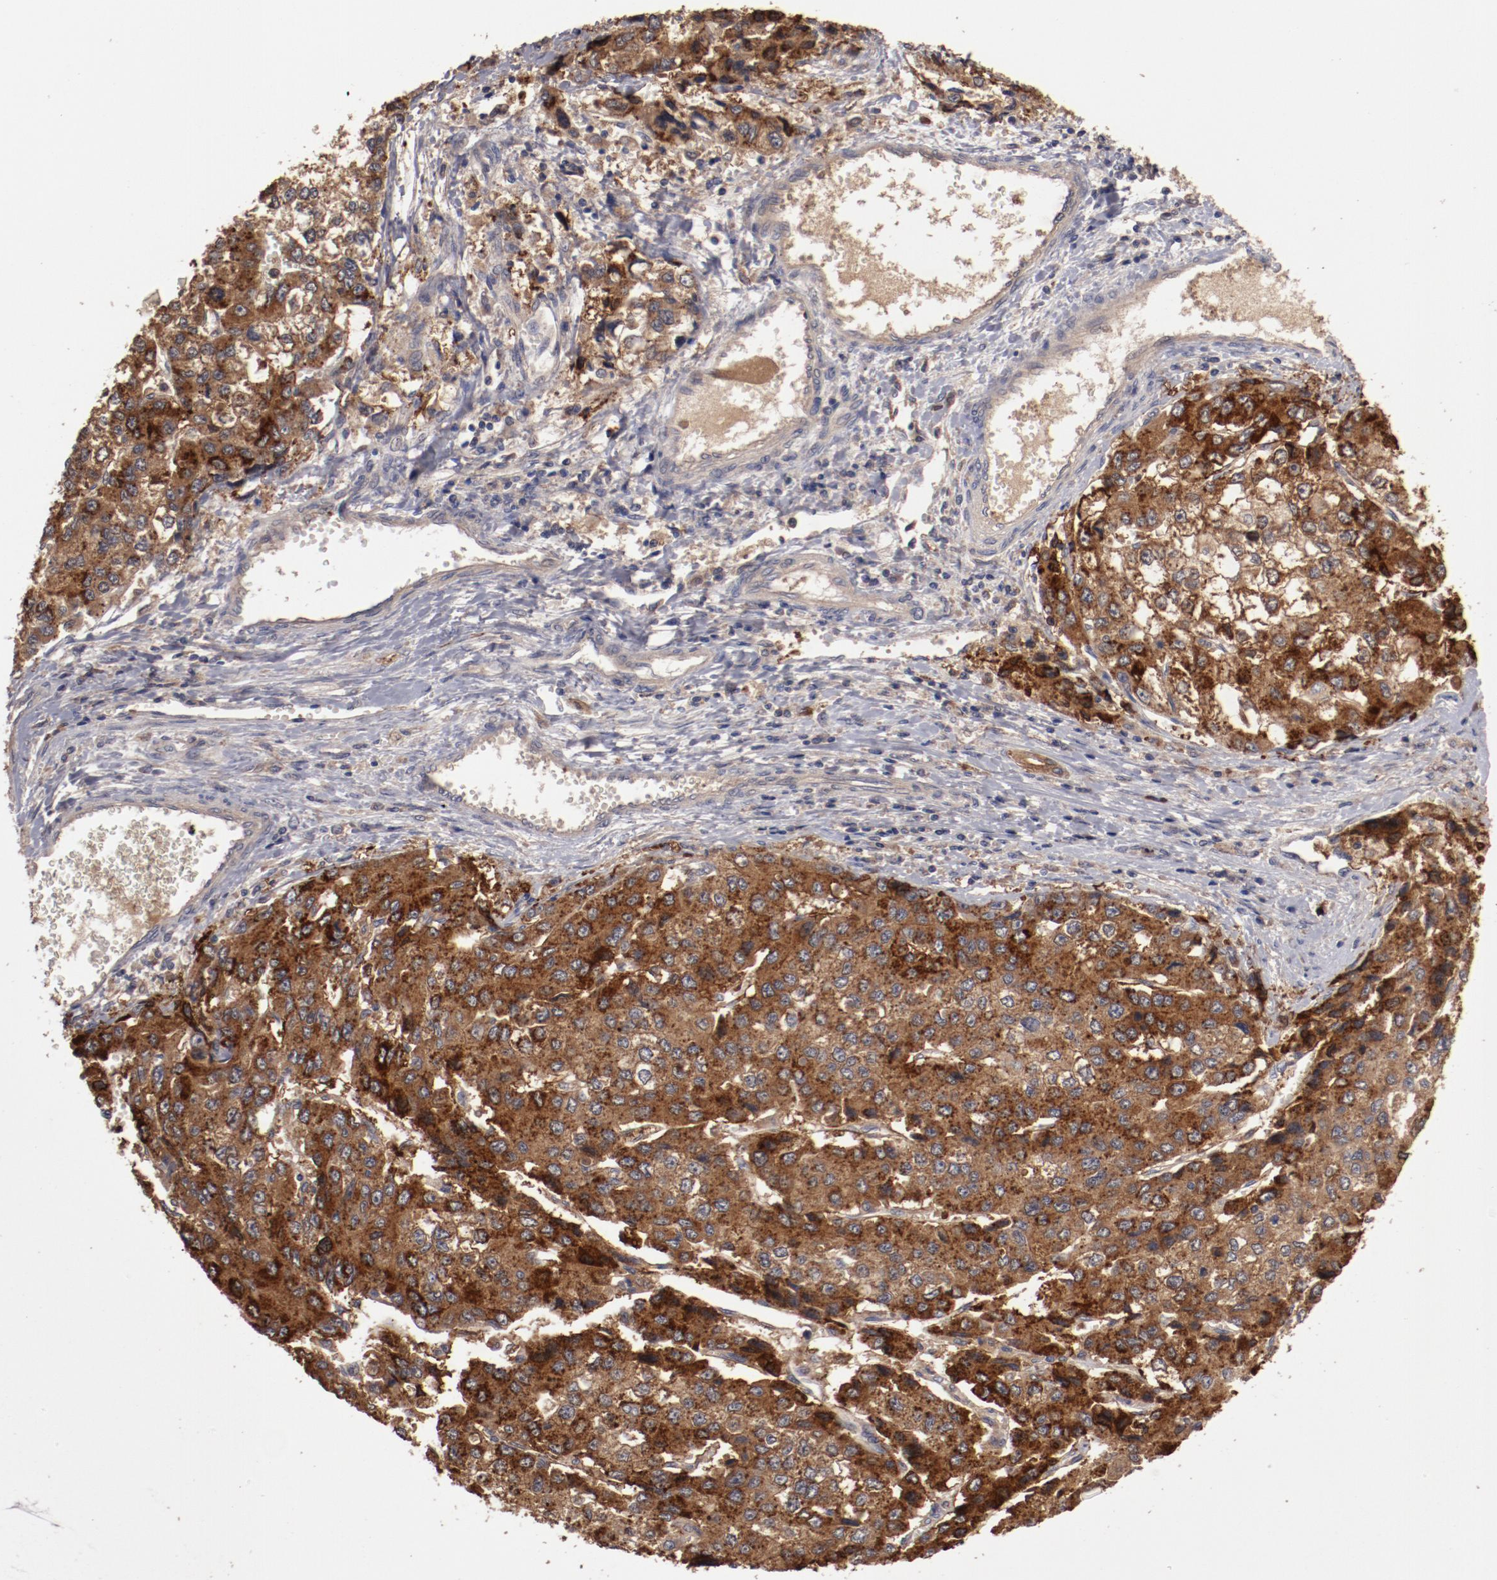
{"staining": {"intensity": "strong", "quantity": ">75%", "location": "cytoplasmic/membranous"}, "tissue": "liver cancer", "cell_type": "Tumor cells", "image_type": "cancer", "snomed": [{"axis": "morphology", "description": "Carcinoma, Hepatocellular, NOS"}, {"axis": "topography", "description": "Liver"}], "caption": "Tumor cells reveal high levels of strong cytoplasmic/membranous staining in about >75% of cells in liver hepatocellular carcinoma.", "gene": "LRRC75B", "patient": {"sex": "female", "age": 66}}